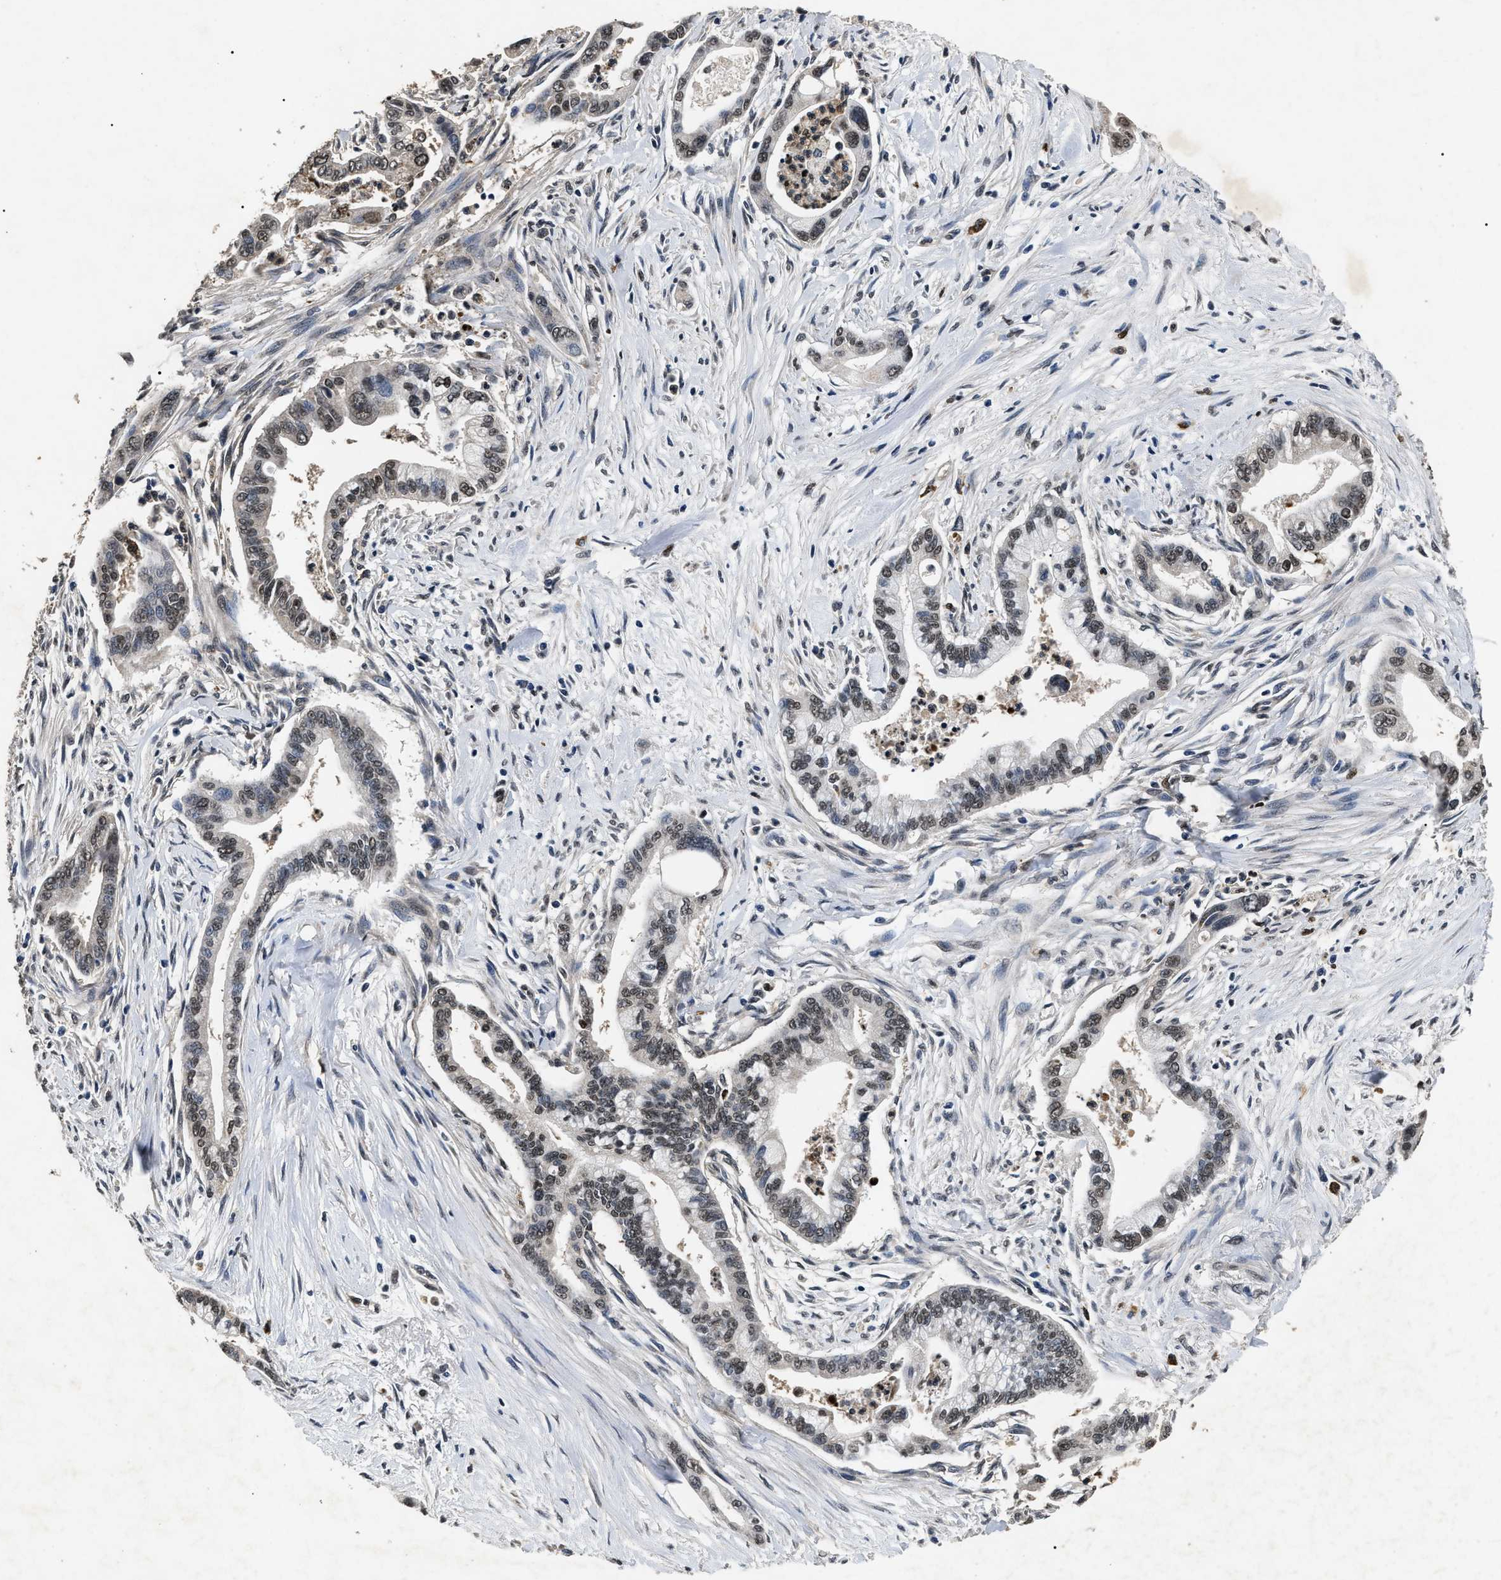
{"staining": {"intensity": "moderate", "quantity": ">75%", "location": "nuclear"}, "tissue": "pancreatic cancer", "cell_type": "Tumor cells", "image_type": "cancer", "snomed": [{"axis": "morphology", "description": "Adenocarcinoma, NOS"}, {"axis": "topography", "description": "Pancreas"}], "caption": "Immunohistochemistry (IHC) micrograph of pancreatic cancer stained for a protein (brown), which exhibits medium levels of moderate nuclear expression in approximately >75% of tumor cells.", "gene": "ANP32E", "patient": {"sex": "male", "age": 70}}